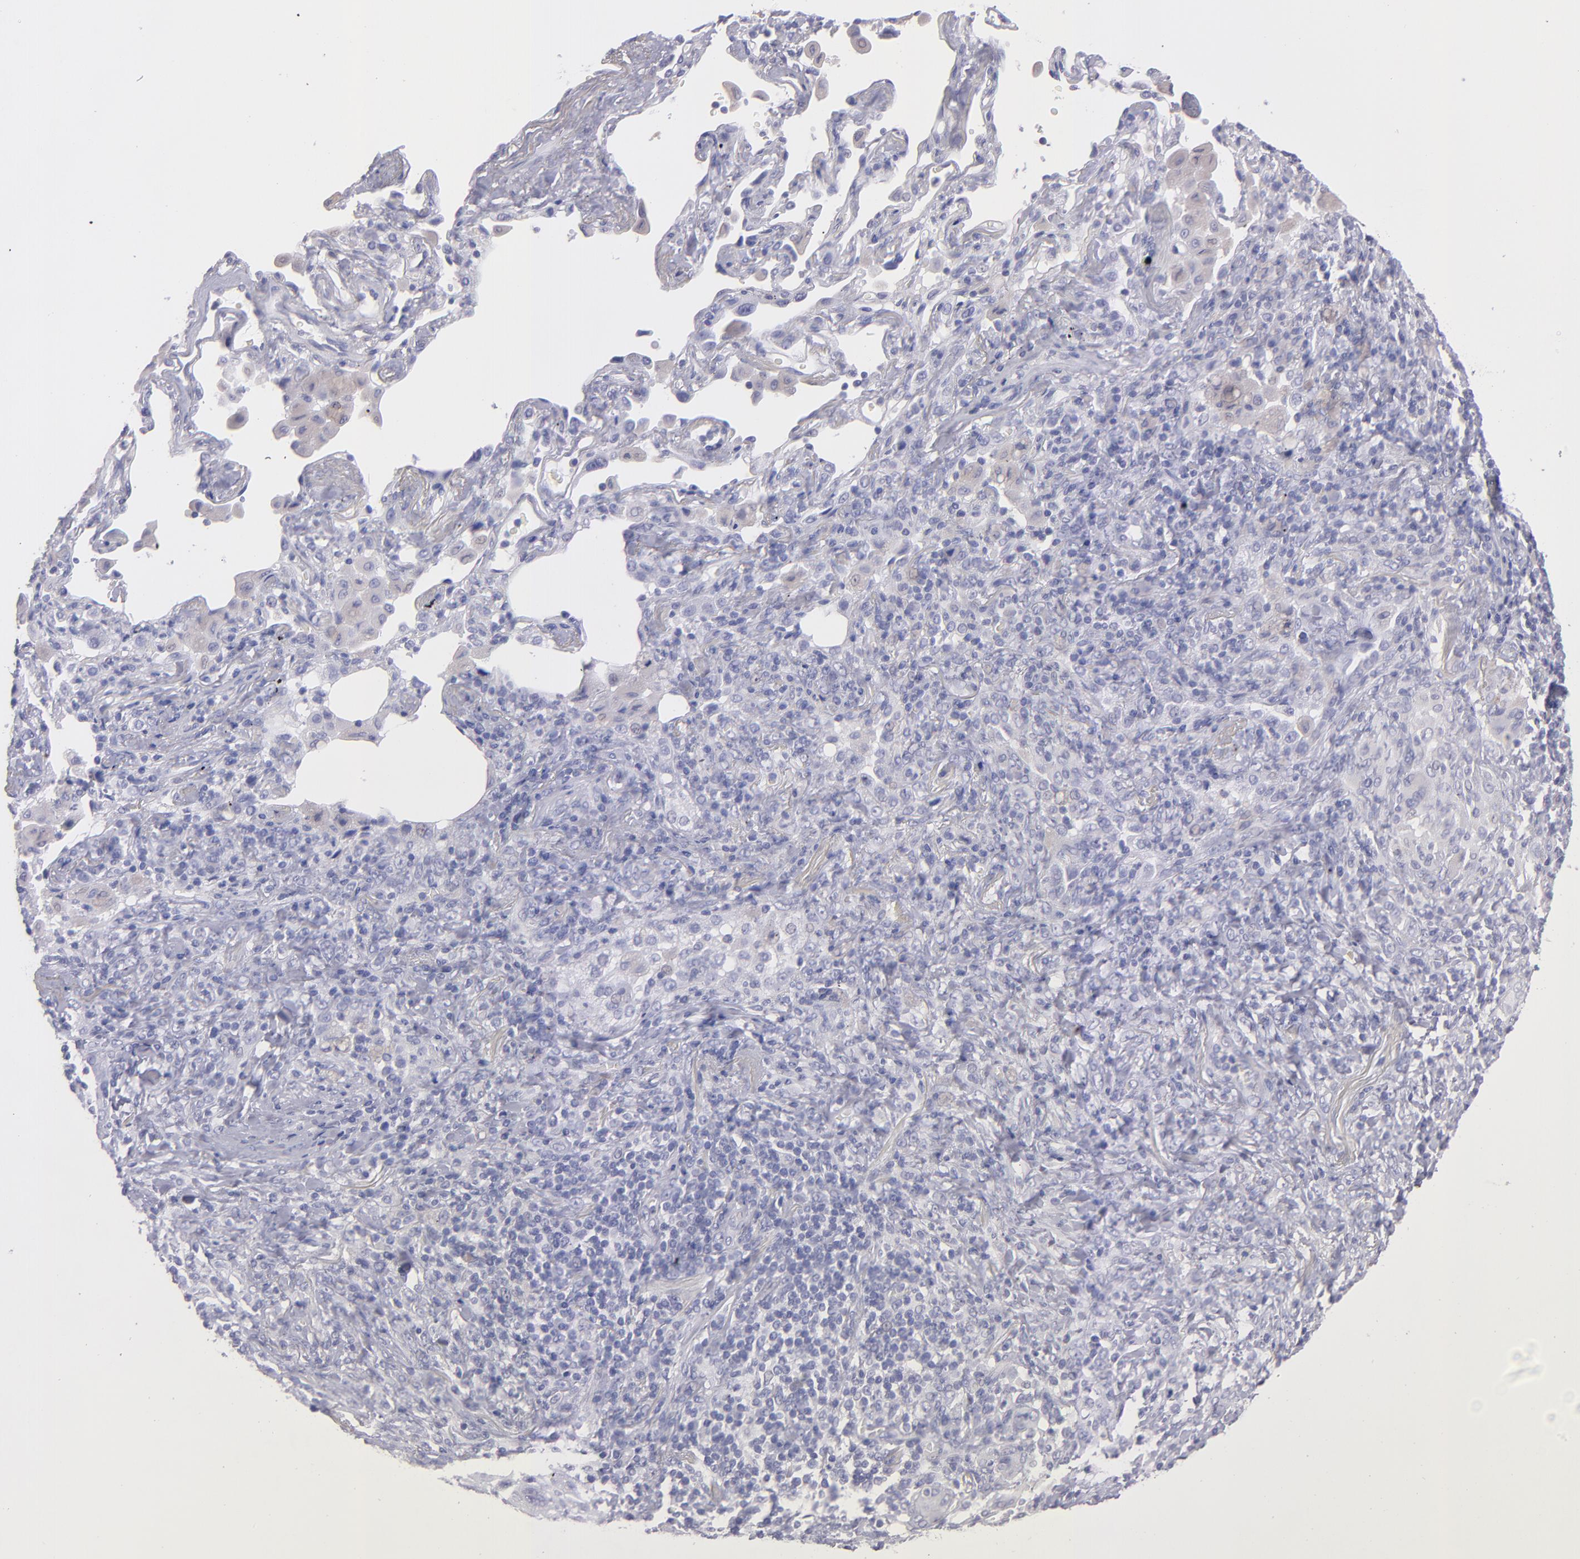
{"staining": {"intensity": "negative", "quantity": "none", "location": "none"}, "tissue": "lung cancer", "cell_type": "Tumor cells", "image_type": "cancer", "snomed": [{"axis": "morphology", "description": "Squamous cell carcinoma, NOS"}, {"axis": "topography", "description": "Lung"}], "caption": "There is no significant positivity in tumor cells of lung cancer. Brightfield microscopy of immunohistochemistry (IHC) stained with DAB (brown) and hematoxylin (blue), captured at high magnification.", "gene": "TG", "patient": {"sex": "female", "age": 67}}